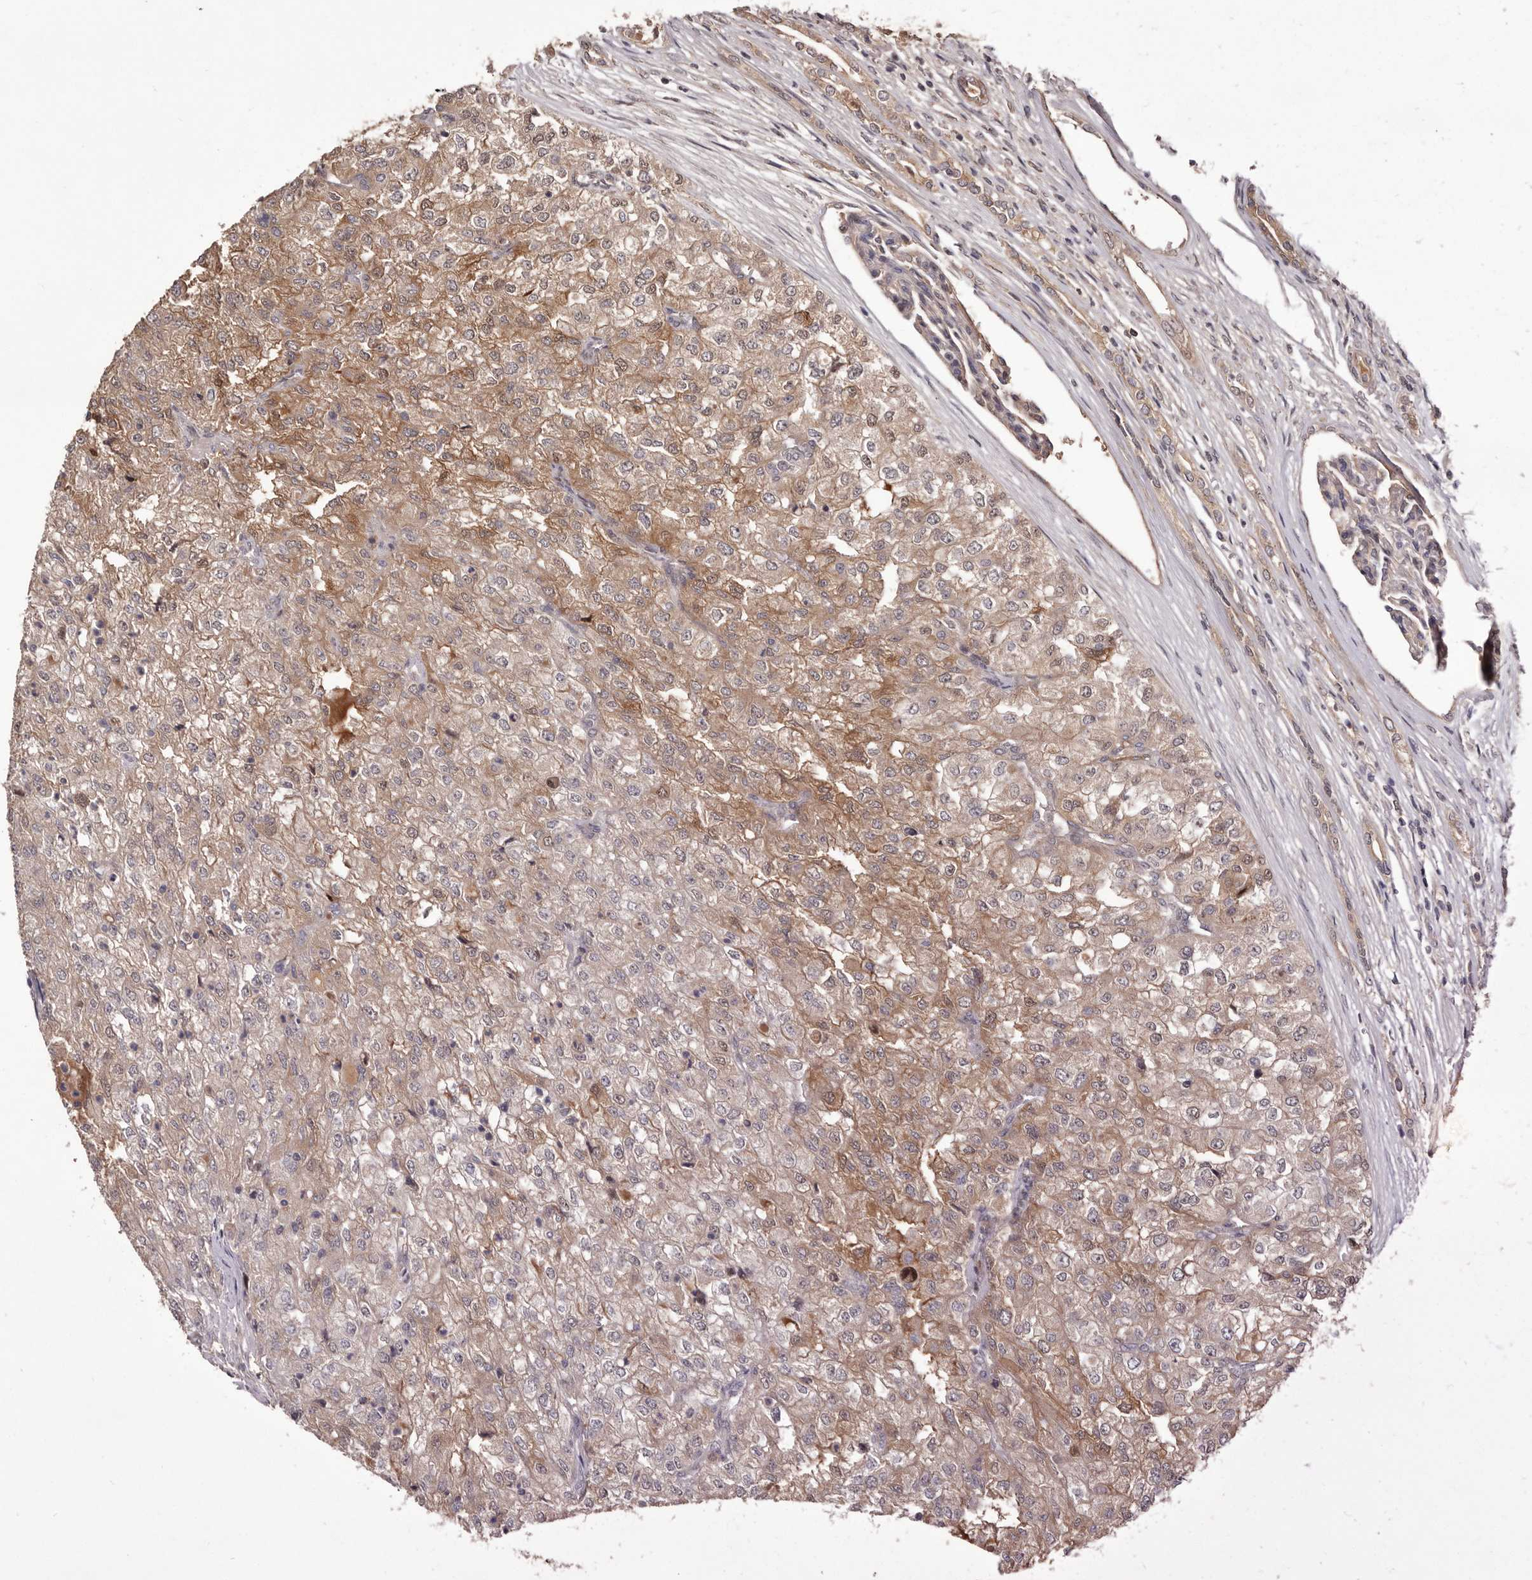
{"staining": {"intensity": "moderate", "quantity": "25%-75%", "location": "cytoplasmic/membranous,nuclear"}, "tissue": "renal cancer", "cell_type": "Tumor cells", "image_type": "cancer", "snomed": [{"axis": "morphology", "description": "Adenocarcinoma, NOS"}, {"axis": "topography", "description": "Kidney"}], "caption": "An image showing moderate cytoplasmic/membranous and nuclear positivity in approximately 25%-75% of tumor cells in renal cancer, as visualized by brown immunohistochemical staining.", "gene": "DOP1A", "patient": {"sex": "female", "age": 54}}